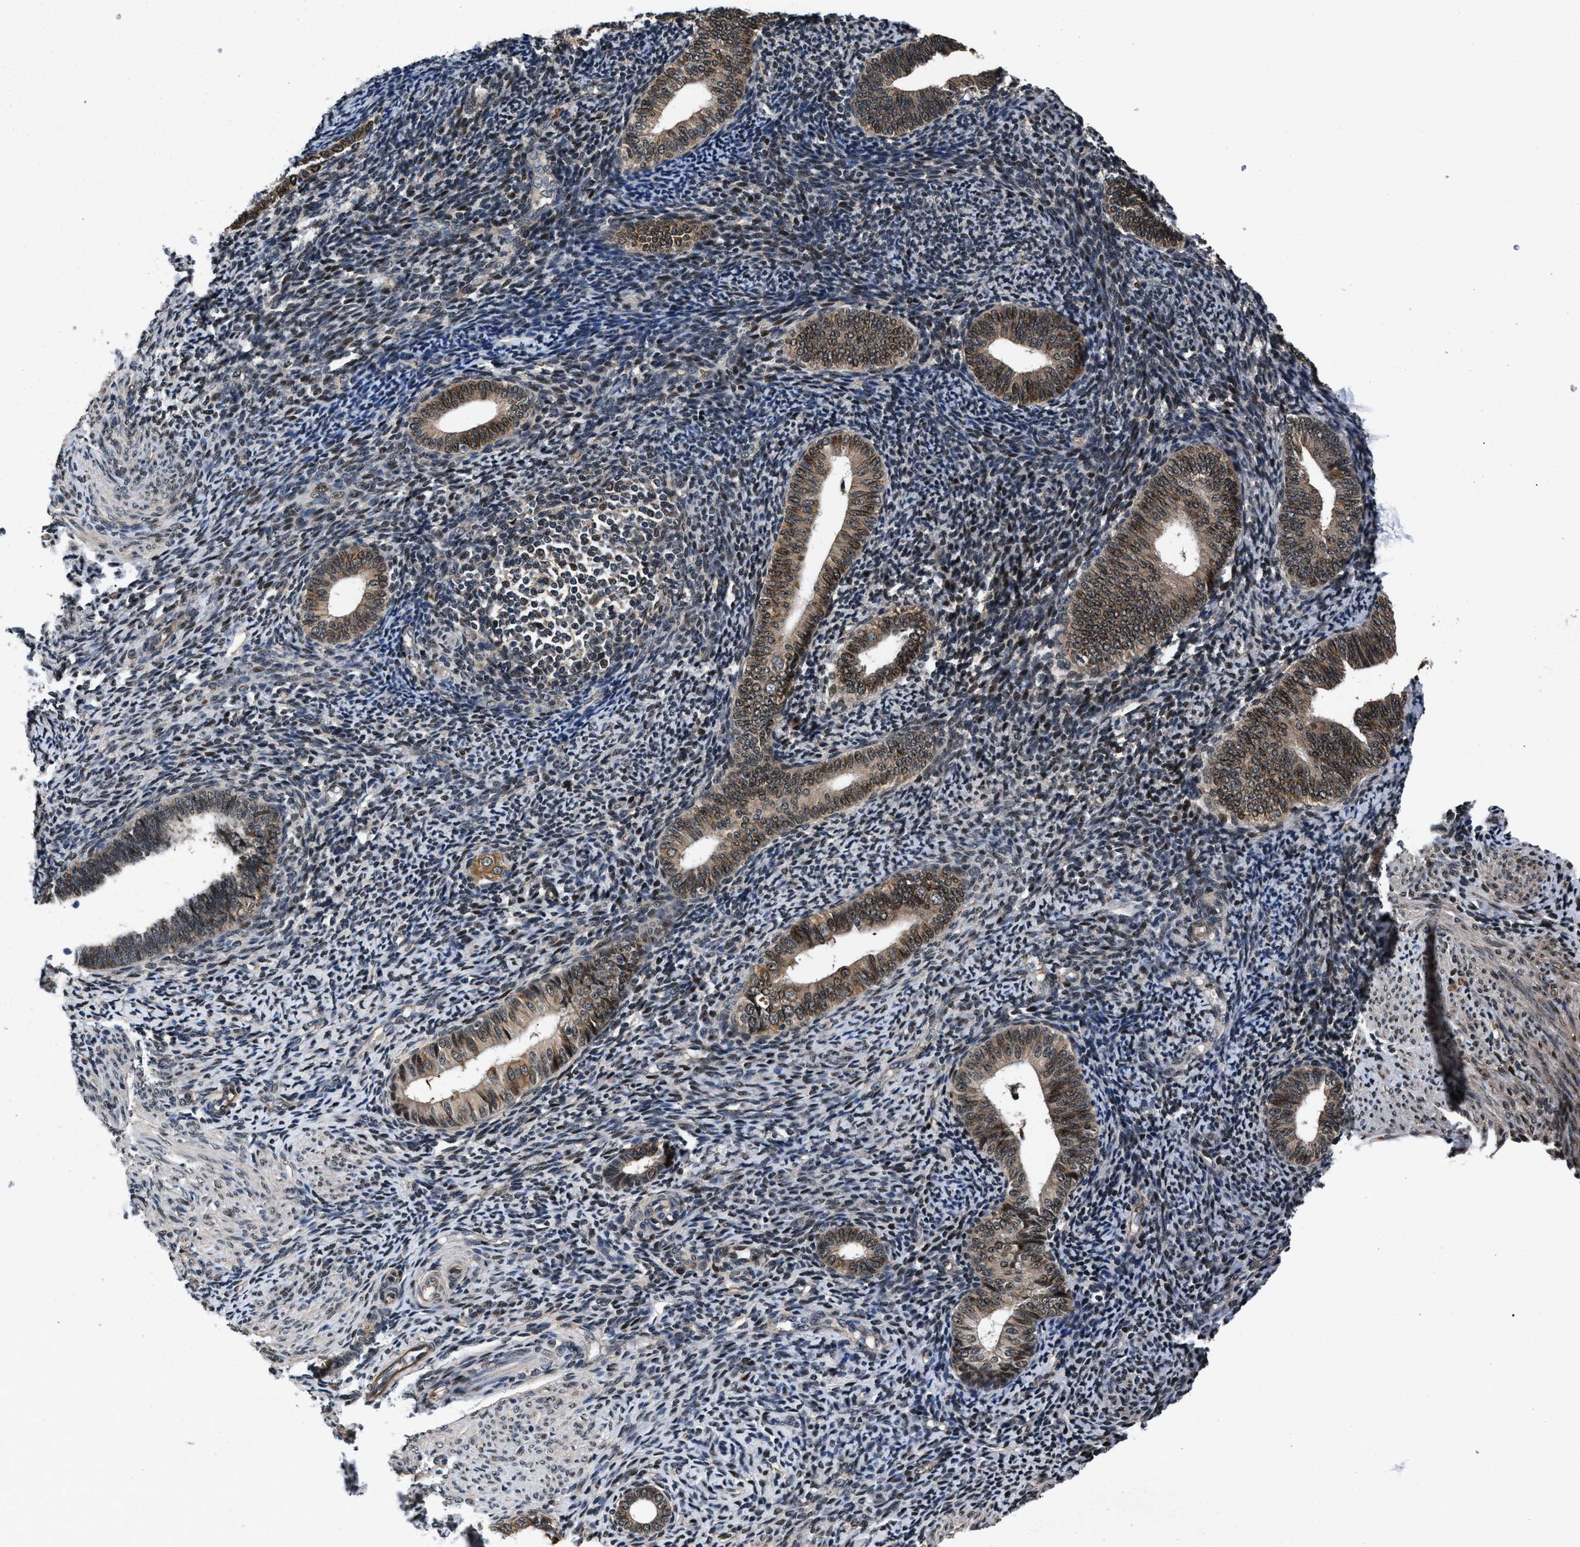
{"staining": {"intensity": "weak", "quantity": "<25%", "location": "cytoplasmic/membranous"}, "tissue": "endometrium", "cell_type": "Cells in endometrial stroma", "image_type": "normal", "snomed": [{"axis": "morphology", "description": "Normal tissue, NOS"}, {"axis": "topography", "description": "Endometrium"}], "caption": "Immunohistochemistry of benign human endometrium demonstrates no staining in cells in endometrial stroma.", "gene": "RBM33", "patient": {"sex": "female", "age": 66}}